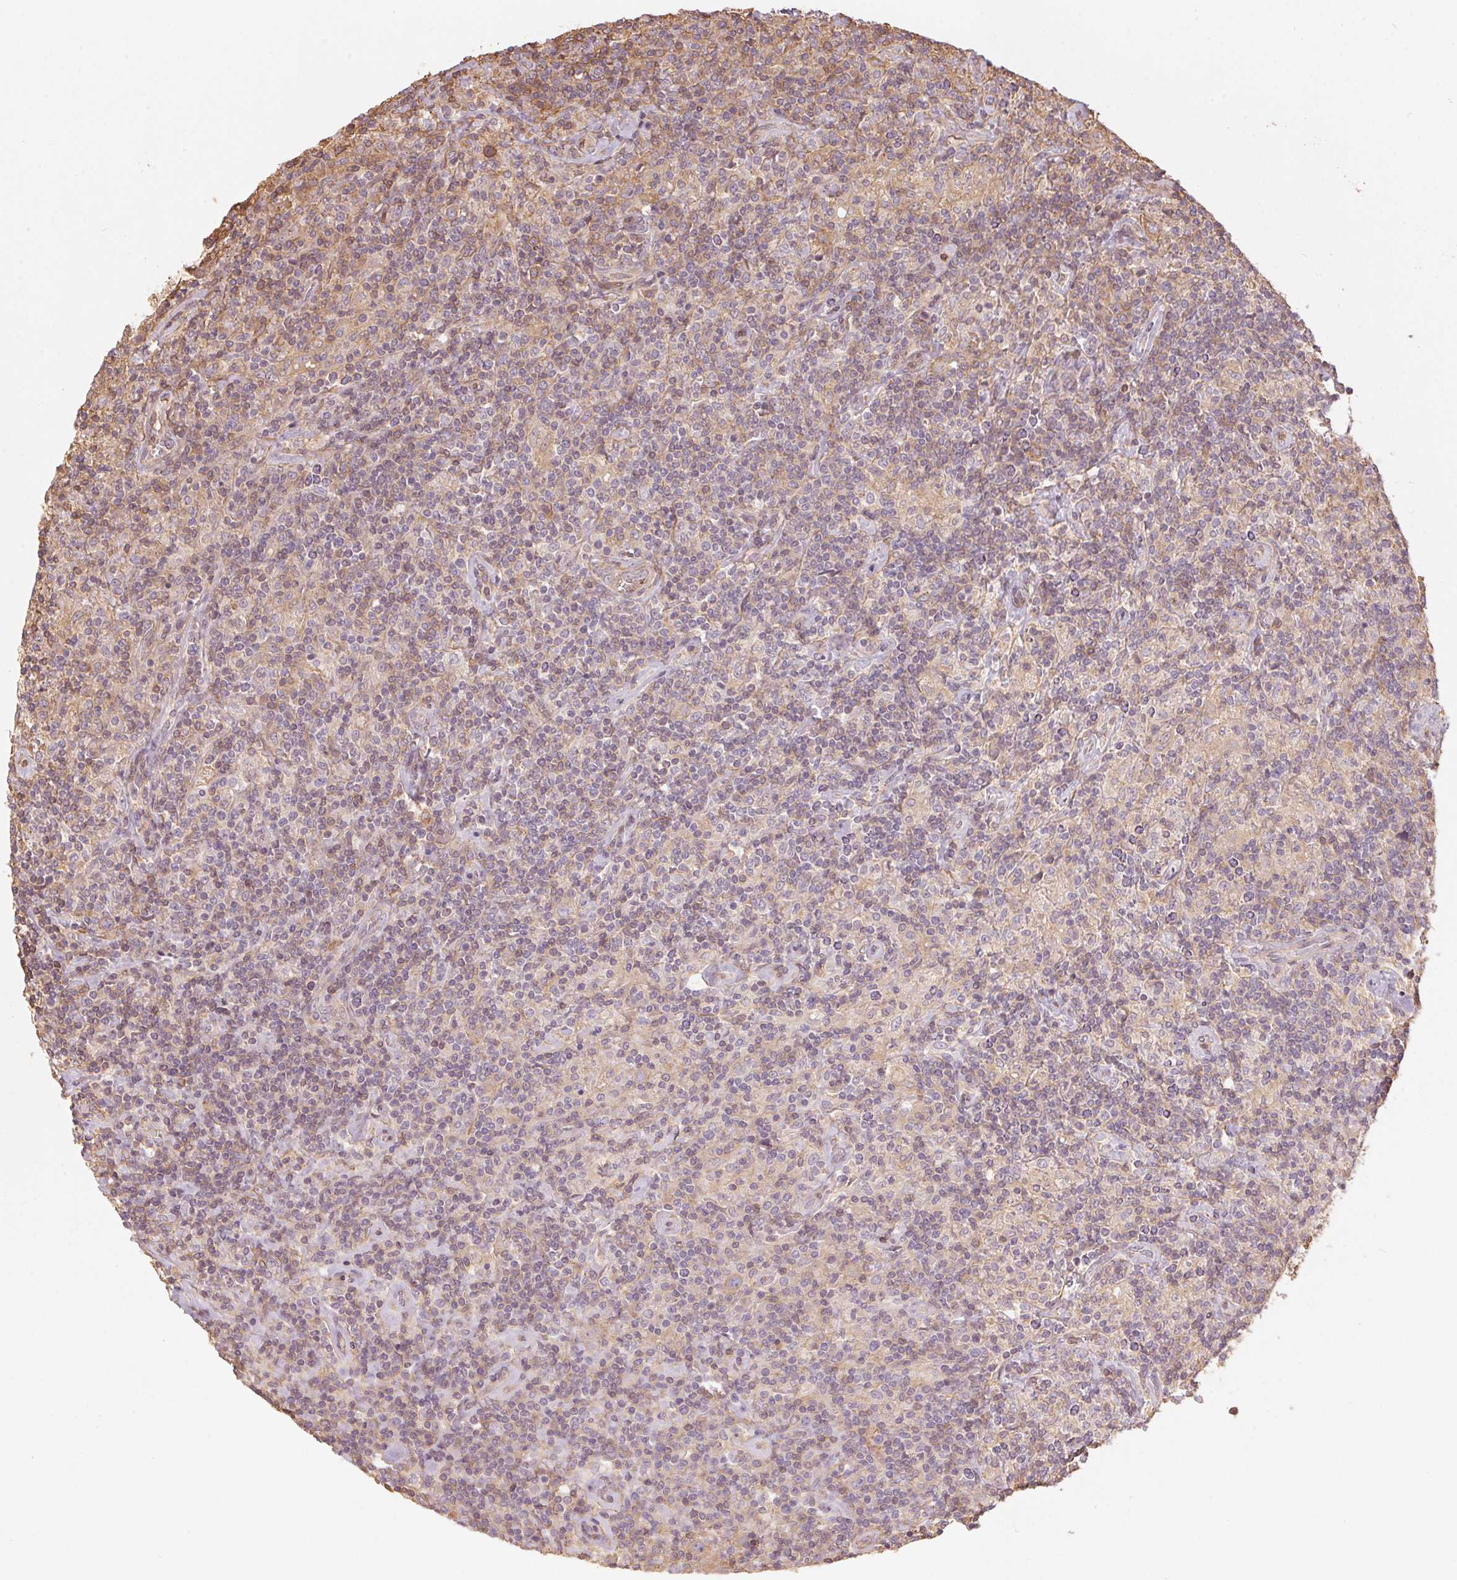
{"staining": {"intensity": "weak", "quantity": "25%-75%", "location": "cytoplasmic/membranous"}, "tissue": "lymphoma", "cell_type": "Tumor cells", "image_type": "cancer", "snomed": [{"axis": "morphology", "description": "Hodgkin's disease, NOS"}, {"axis": "topography", "description": "Lymph node"}], "caption": "Immunohistochemistry of human lymphoma reveals low levels of weak cytoplasmic/membranous positivity in about 25%-75% of tumor cells. Immunohistochemistry stains the protein in brown and the nuclei are stained blue.", "gene": "QDPR", "patient": {"sex": "male", "age": 70}}